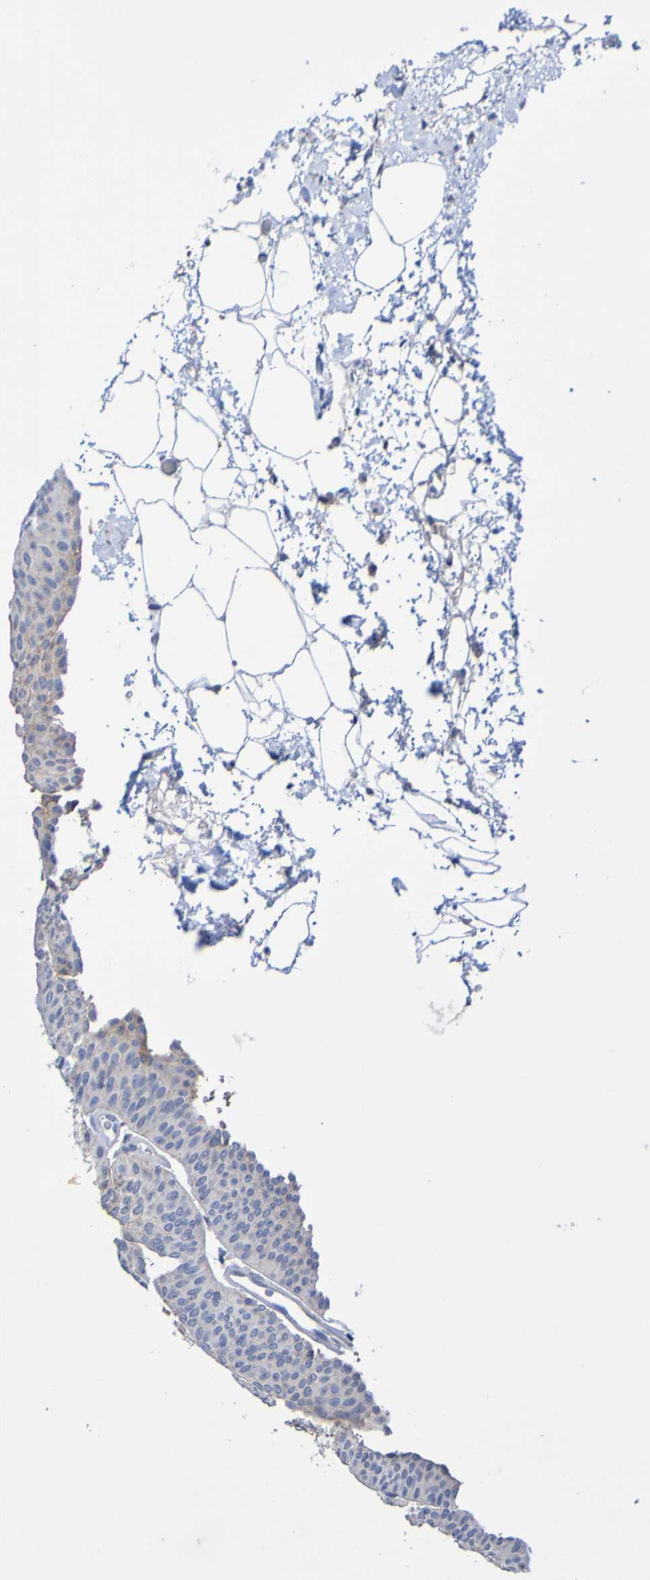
{"staining": {"intensity": "negative", "quantity": "none", "location": "none"}, "tissue": "urothelial cancer", "cell_type": "Tumor cells", "image_type": "cancer", "snomed": [{"axis": "morphology", "description": "Urothelial carcinoma, Low grade"}, {"axis": "topography", "description": "Urinary bladder"}], "caption": "Tumor cells are negative for brown protein staining in urothelial cancer.", "gene": "SLC3A2", "patient": {"sex": "female", "age": 60}}